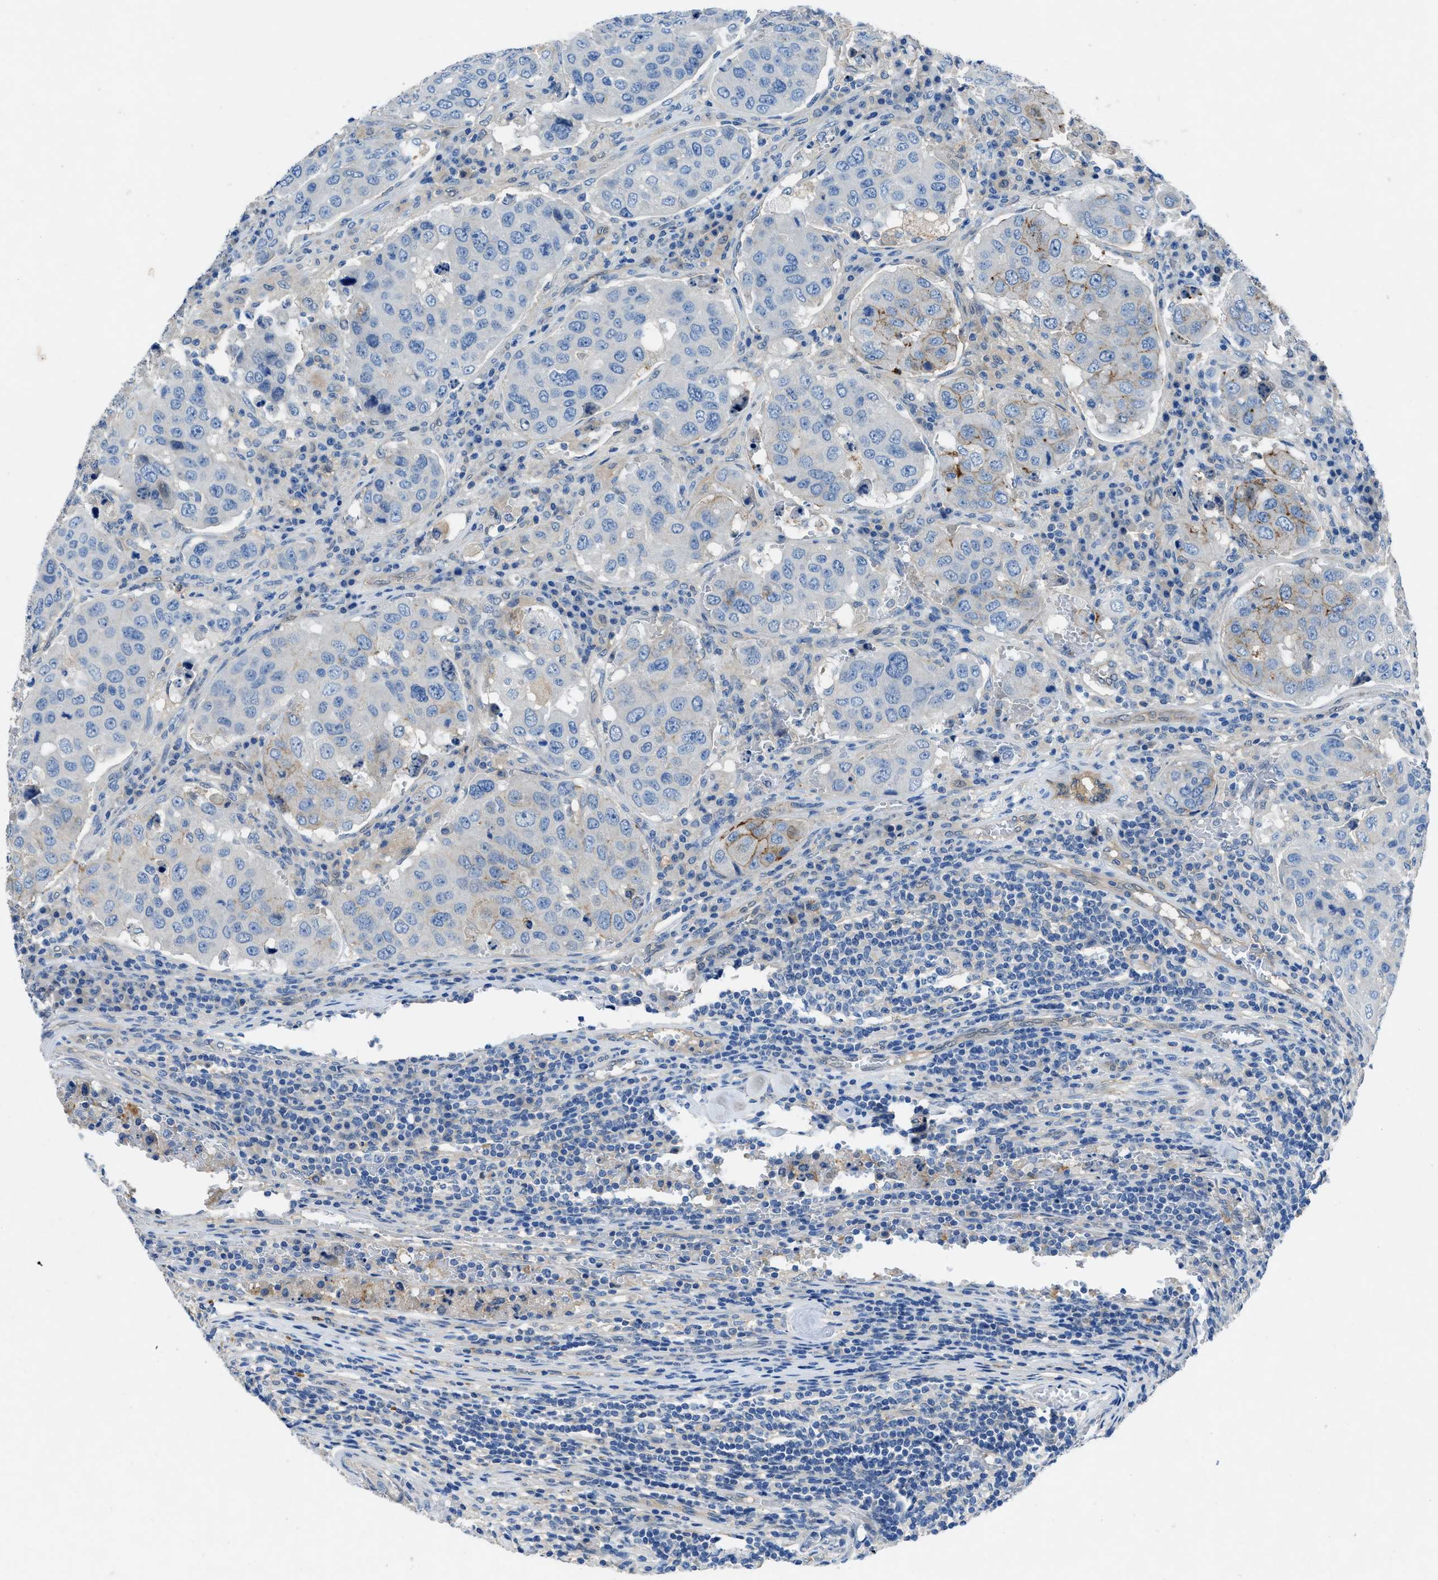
{"staining": {"intensity": "moderate", "quantity": "25%-75%", "location": "cytoplasmic/membranous"}, "tissue": "urothelial cancer", "cell_type": "Tumor cells", "image_type": "cancer", "snomed": [{"axis": "morphology", "description": "Urothelial carcinoma, High grade"}, {"axis": "topography", "description": "Lymph node"}, {"axis": "topography", "description": "Urinary bladder"}], "caption": "Urothelial cancer stained for a protein (brown) demonstrates moderate cytoplasmic/membranous positive staining in approximately 25%-75% of tumor cells.", "gene": "PTGFRN", "patient": {"sex": "male", "age": 51}}